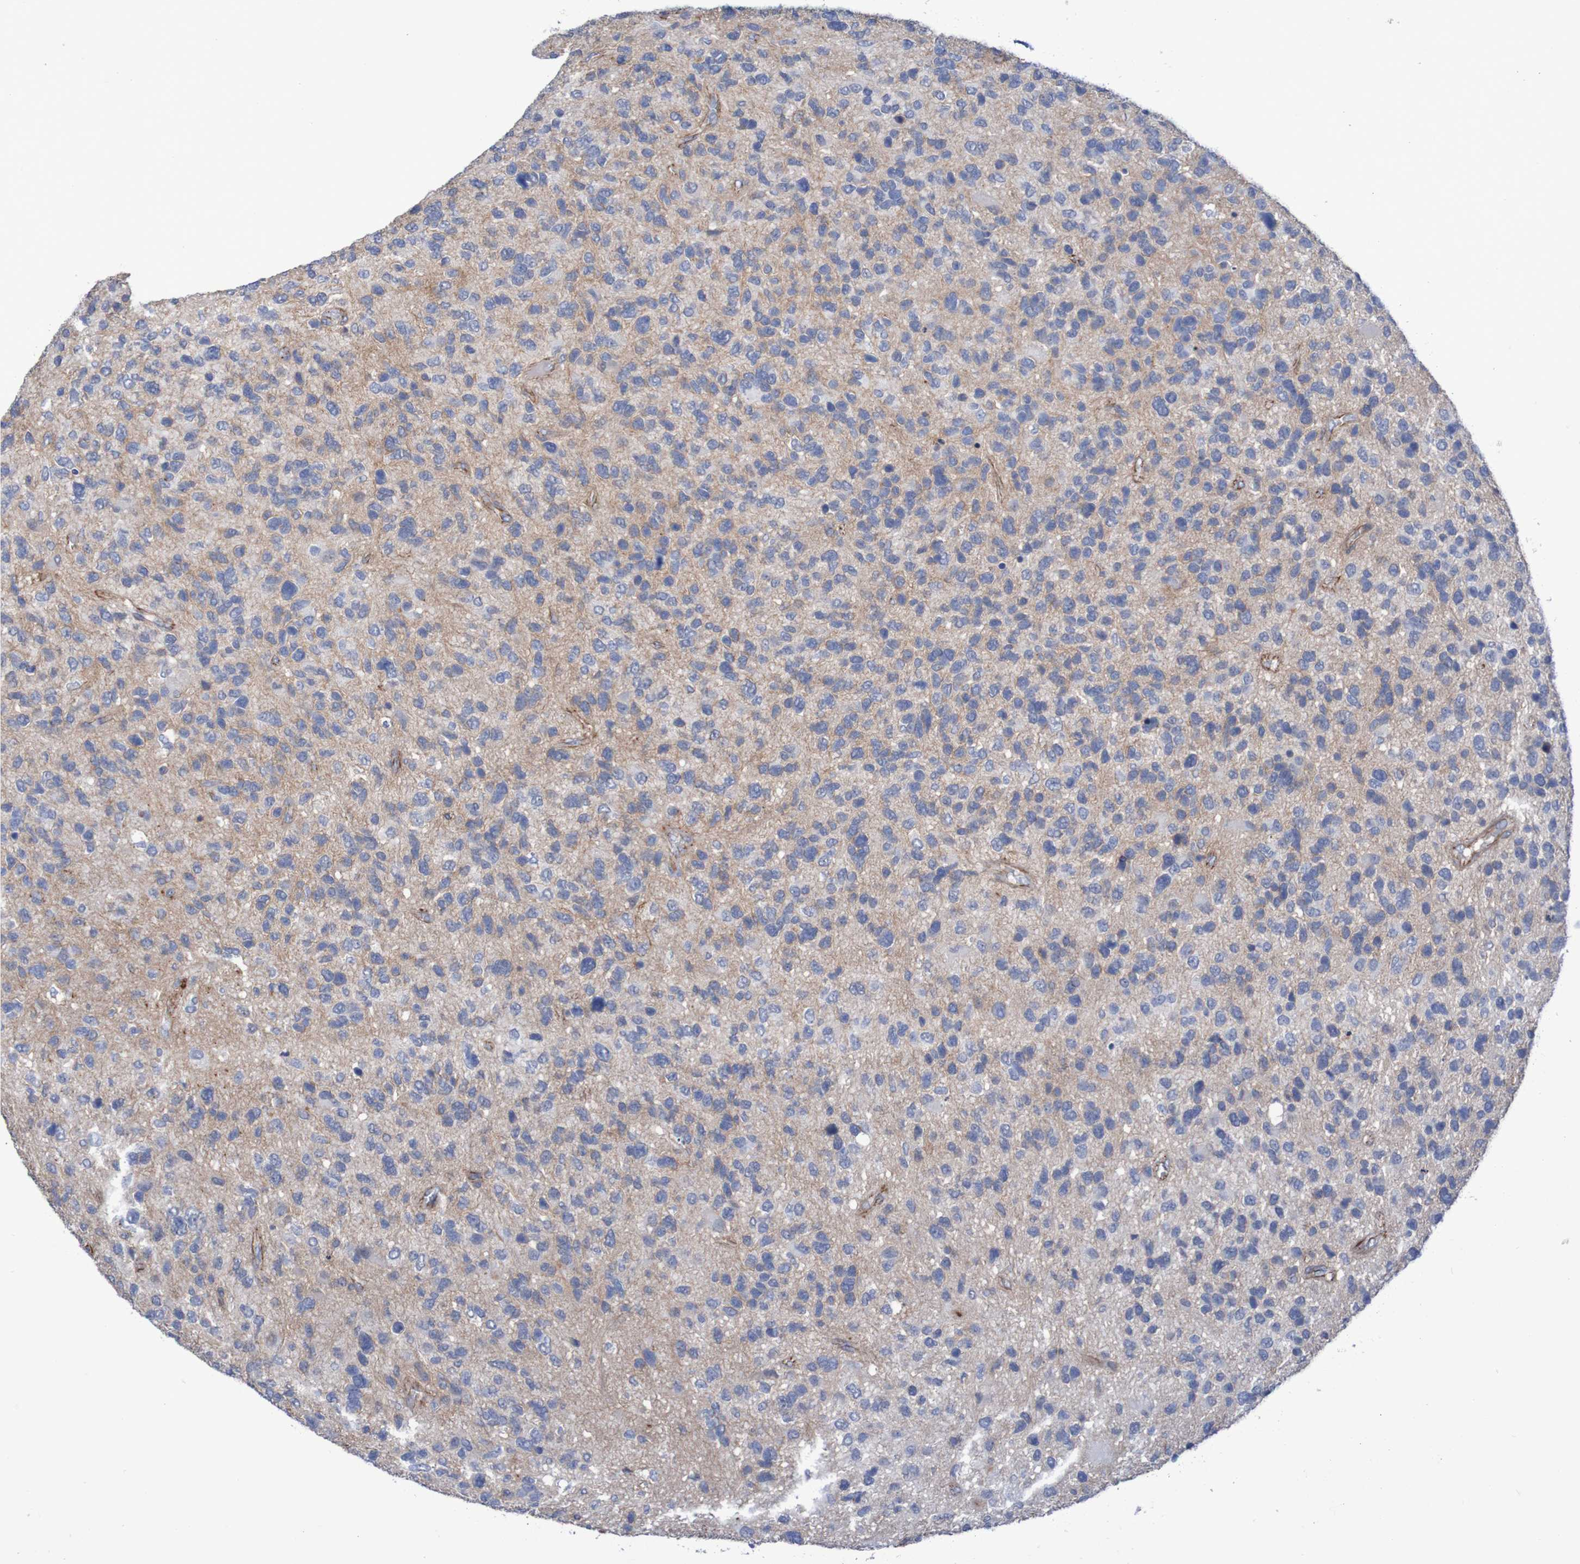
{"staining": {"intensity": "negative", "quantity": "none", "location": "none"}, "tissue": "glioma", "cell_type": "Tumor cells", "image_type": "cancer", "snomed": [{"axis": "morphology", "description": "Glioma, malignant, High grade"}, {"axis": "topography", "description": "Brain"}], "caption": "IHC of malignant glioma (high-grade) displays no staining in tumor cells.", "gene": "NECTIN2", "patient": {"sex": "female", "age": 58}}